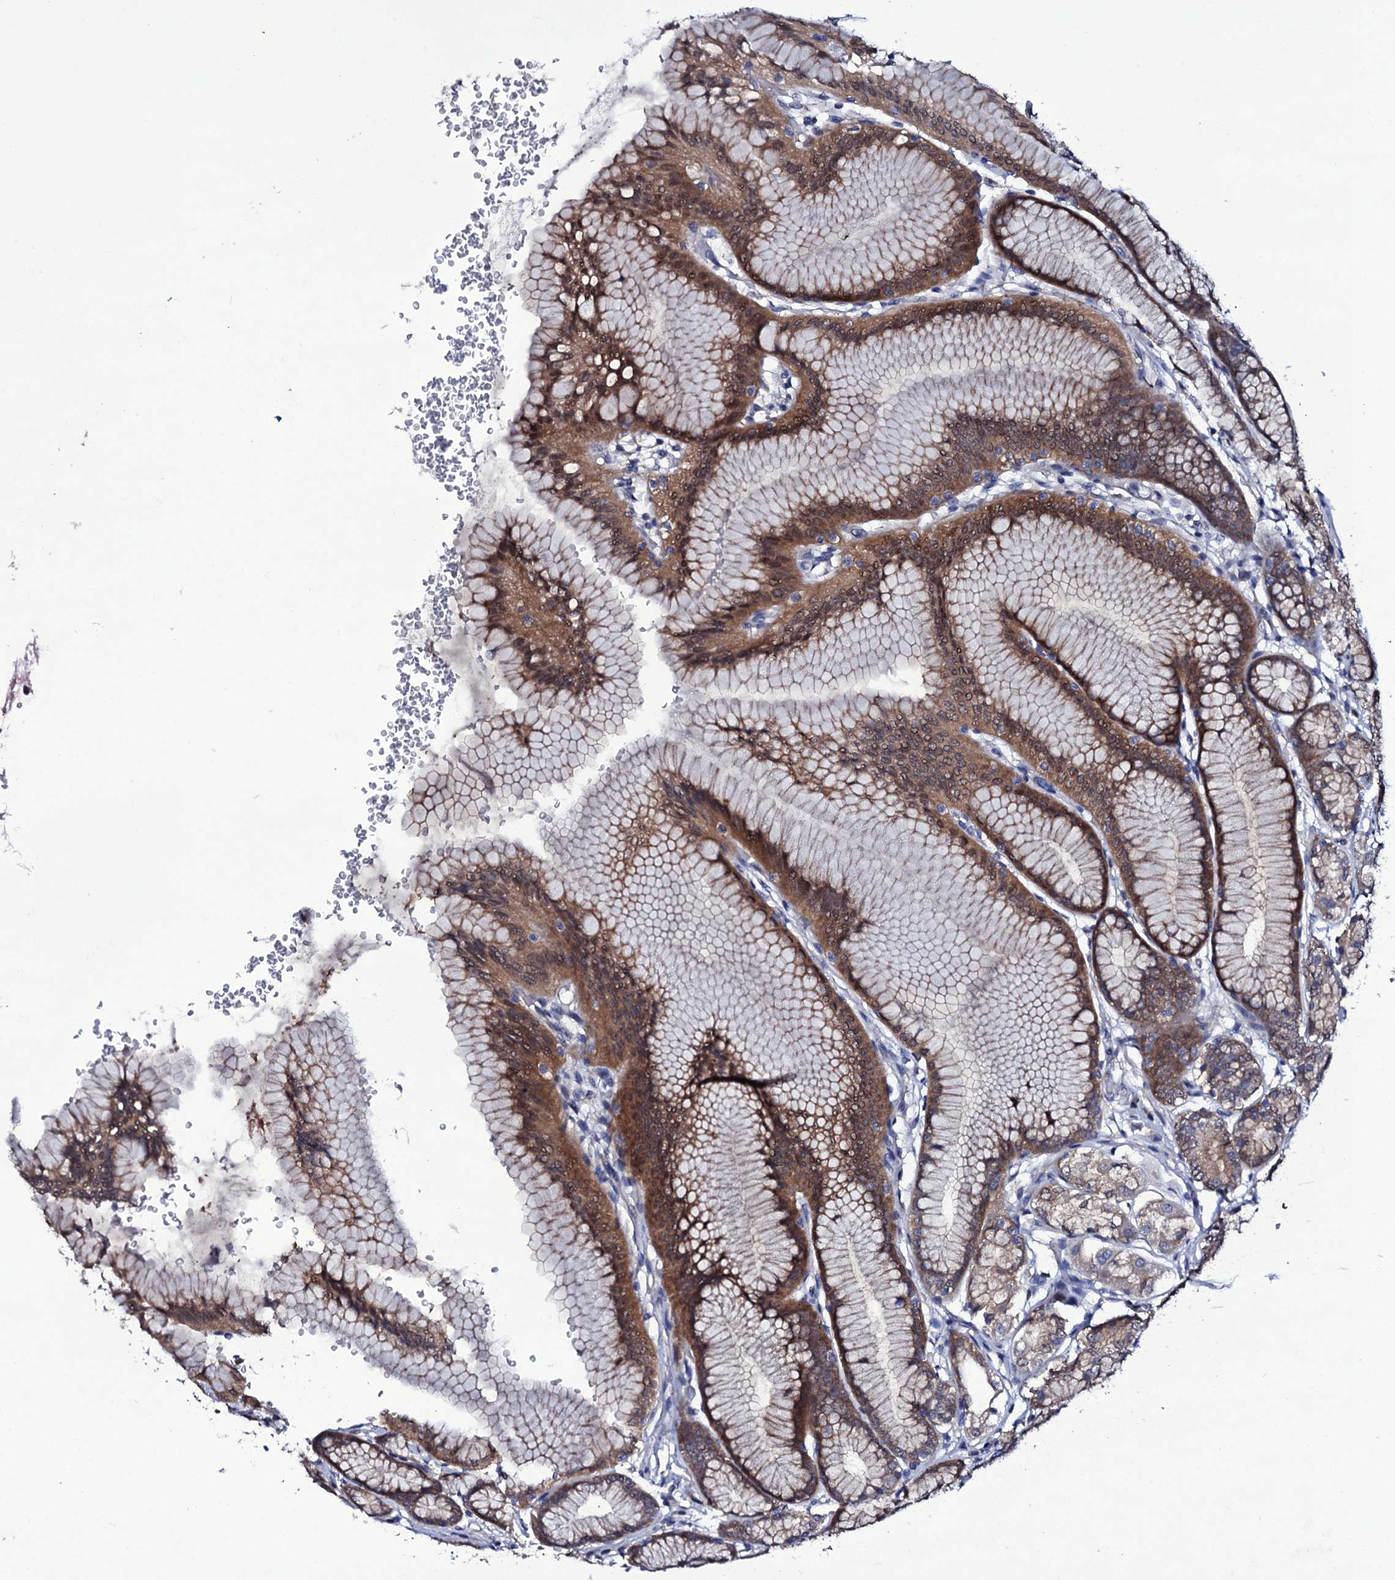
{"staining": {"intensity": "moderate", "quantity": "25%-75%", "location": "cytoplasmic/membranous"}, "tissue": "stomach", "cell_type": "Glandular cells", "image_type": "normal", "snomed": [{"axis": "morphology", "description": "Normal tissue, NOS"}, {"axis": "morphology", "description": "Adenocarcinoma, NOS"}, {"axis": "morphology", "description": "Adenocarcinoma, High grade"}, {"axis": "topography", "description": "Stomach, upper"}, {"axis": "topography", "description": "Stomach"}], "caption": "An immunohistochemistry micrograph of benign tissue is shown. Protein staining in brown highlights moderate cytoplasmic/membranous positivity in stomach within glandular cells. The staining is performed using DAB (3,3'-diaminobenzidine) brown chromogen to label protein expression. The nuclei are counter-stained blue using hematoxylin.", "gene": "BCL2L14", "patient": {"sex": "female", "age": 65}}